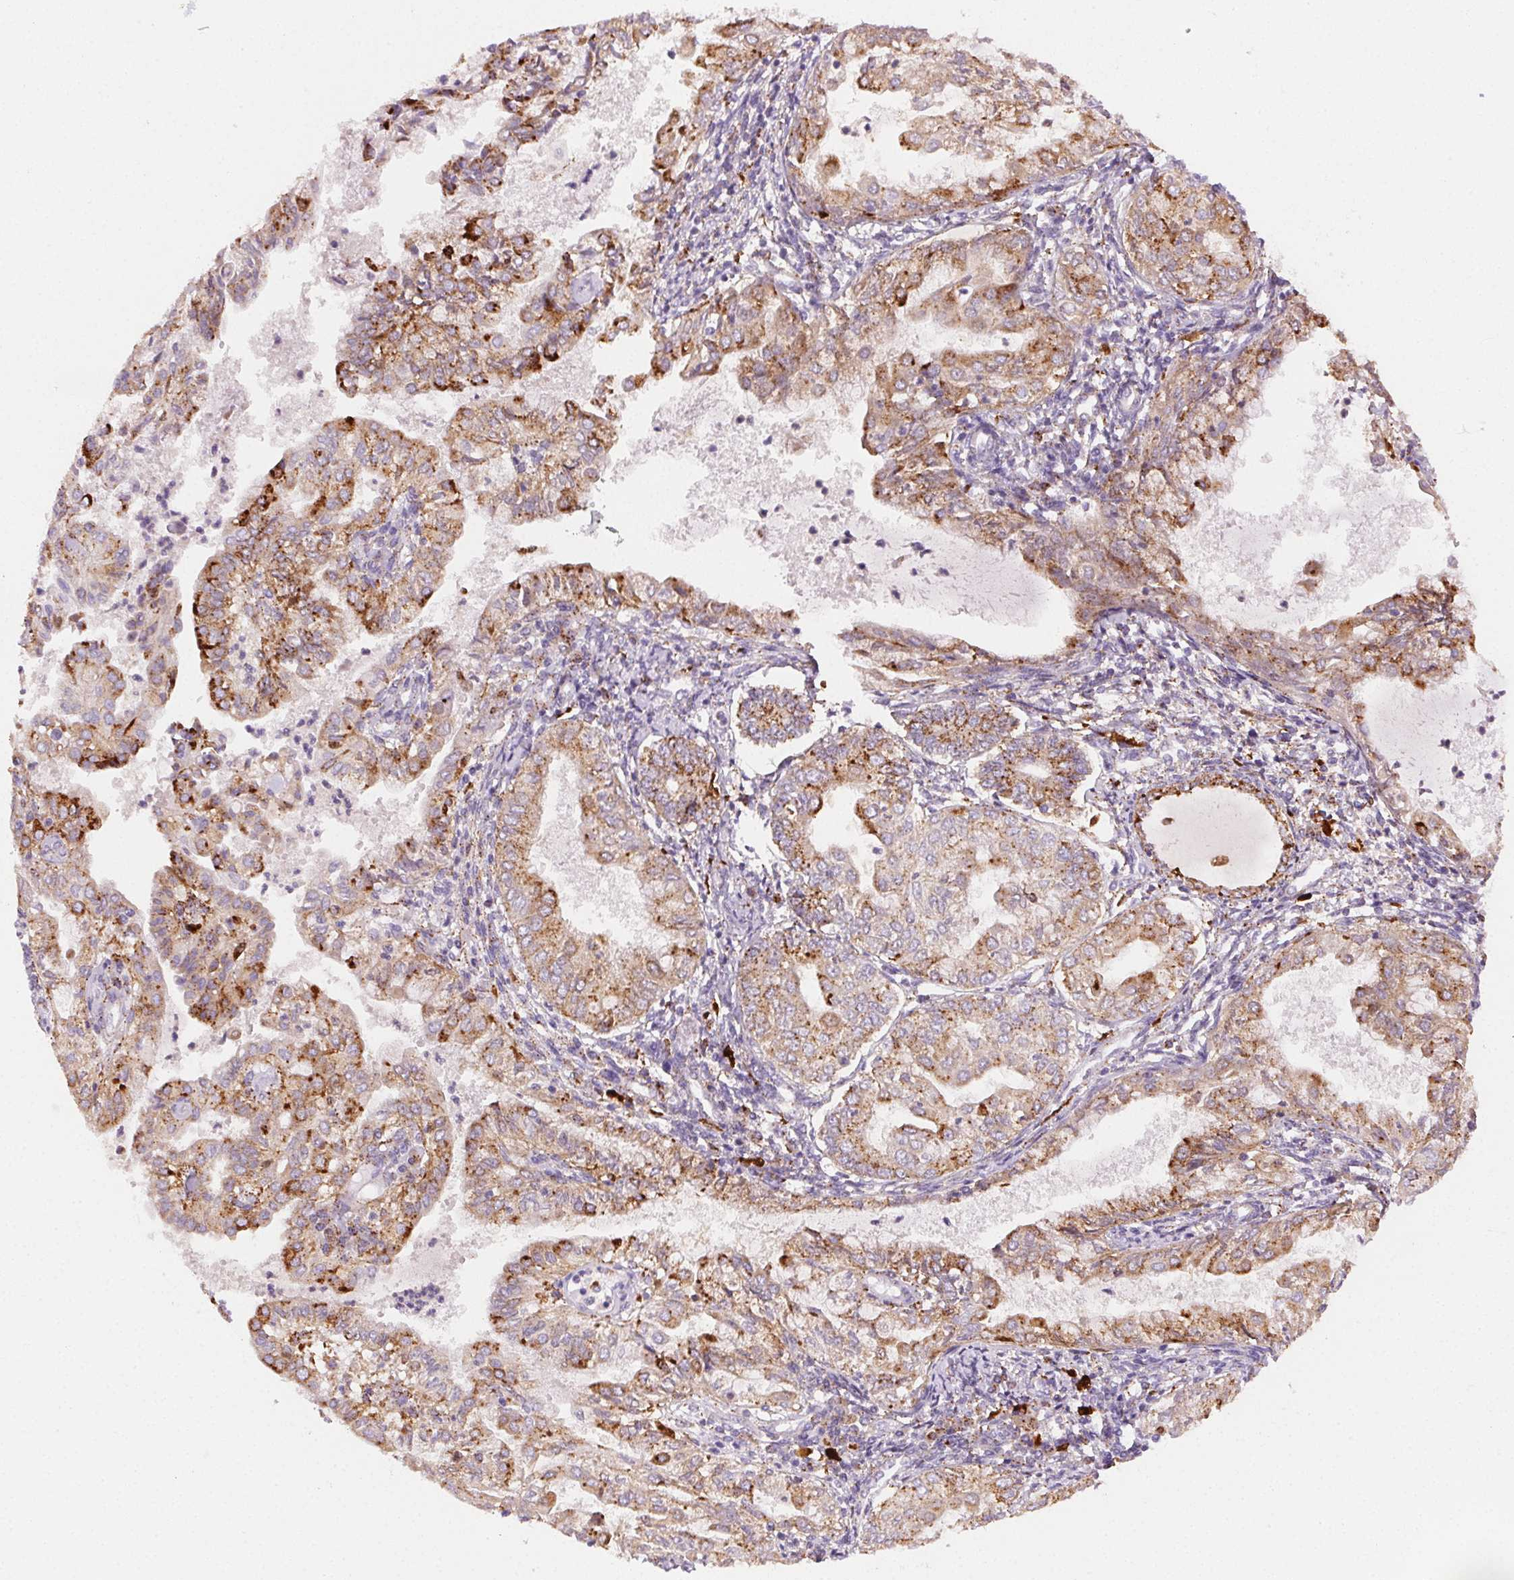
{"staining": {"intensity": "moderate", "quantity": "25%-75%", "location": "cytoplasmic/membranous"}, "tissue": "endometrial cancer", "cell_type": "Tumor cells", "image_type": "cancer", "snomed": [{"axis": "morphology", "description": "Adenocarcinoma, NOS"}, {"axis": "topography", "description": "Endometrium"}], "caption": "Moderate cytoplasmic/membranous positivity is seen in about 25%-75% of tumor cells in endometrial cancer.", "gene": "SCPEP1", "patient": {"sex": "female", "age": 68}}